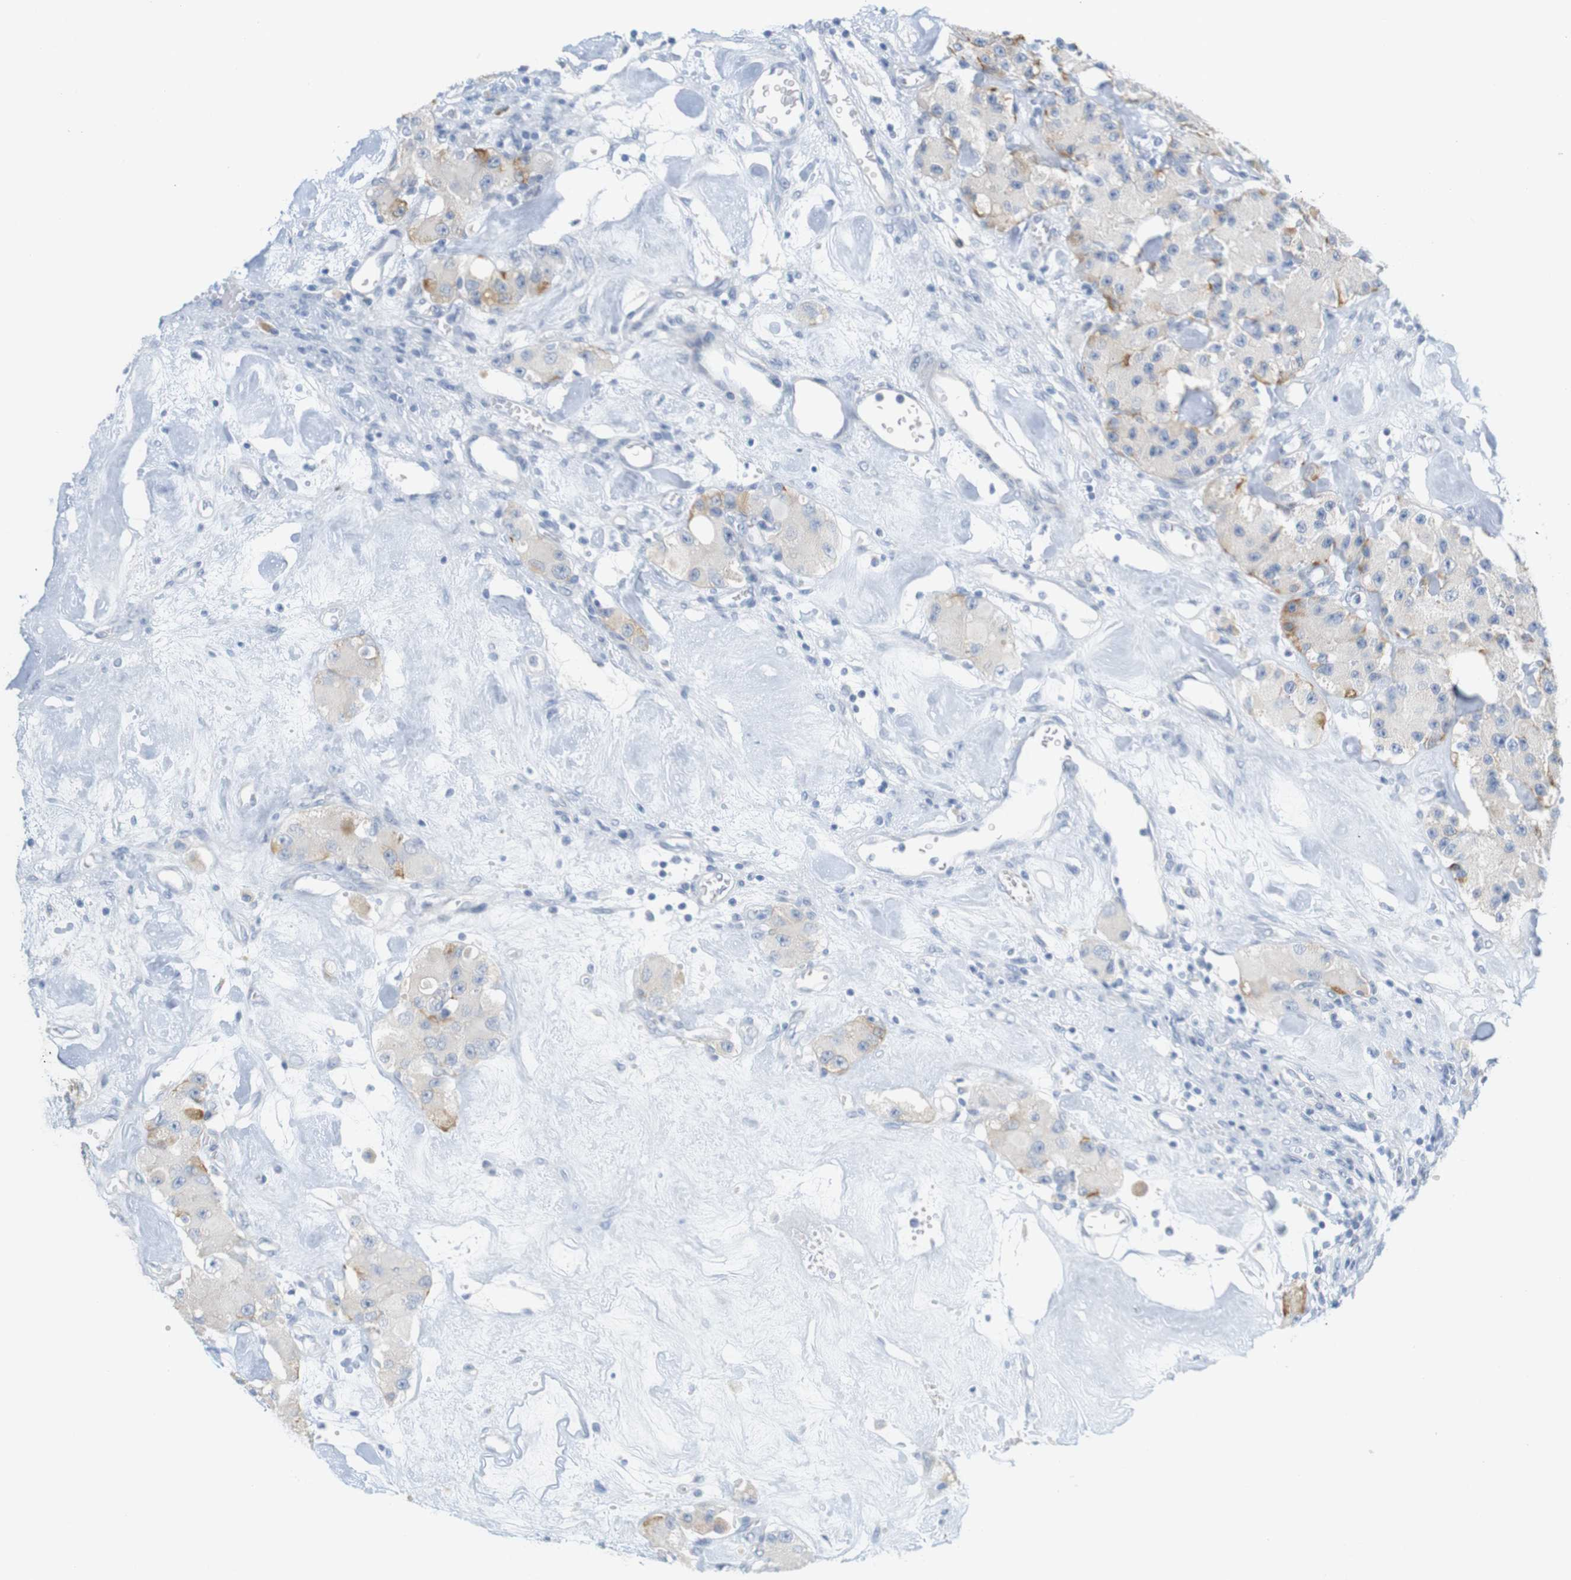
{"staining": {"intensity": "moderate", "quantity": "<25%", "location": "cytoplasmic/membranous"}, "tissue": "carcinoid", "cell_type": "Tumor cells", "image_type": "cancer", "snomed": [{"axis": "morphology", "description": "Carcinoid, malignant, NOS"}, {"axis": "topography", "description": "Pancreas"}], "caption": "Immunohistochemistry (IHC) staining of malignant carcinoid, which shows low levels of moderate cytoplasmic/membranous staining in approximately <25% of tumor cells indicating moderate cytoplasmic/membranous protein staining. The staining was performed using DAB (3,3'-diaminobenzidine) (brown) for protein detection and nuclei were counterstained in hematoxylin (blue).", "gene": "RGS9", "patient": {"sex": "male", "age": 41}}